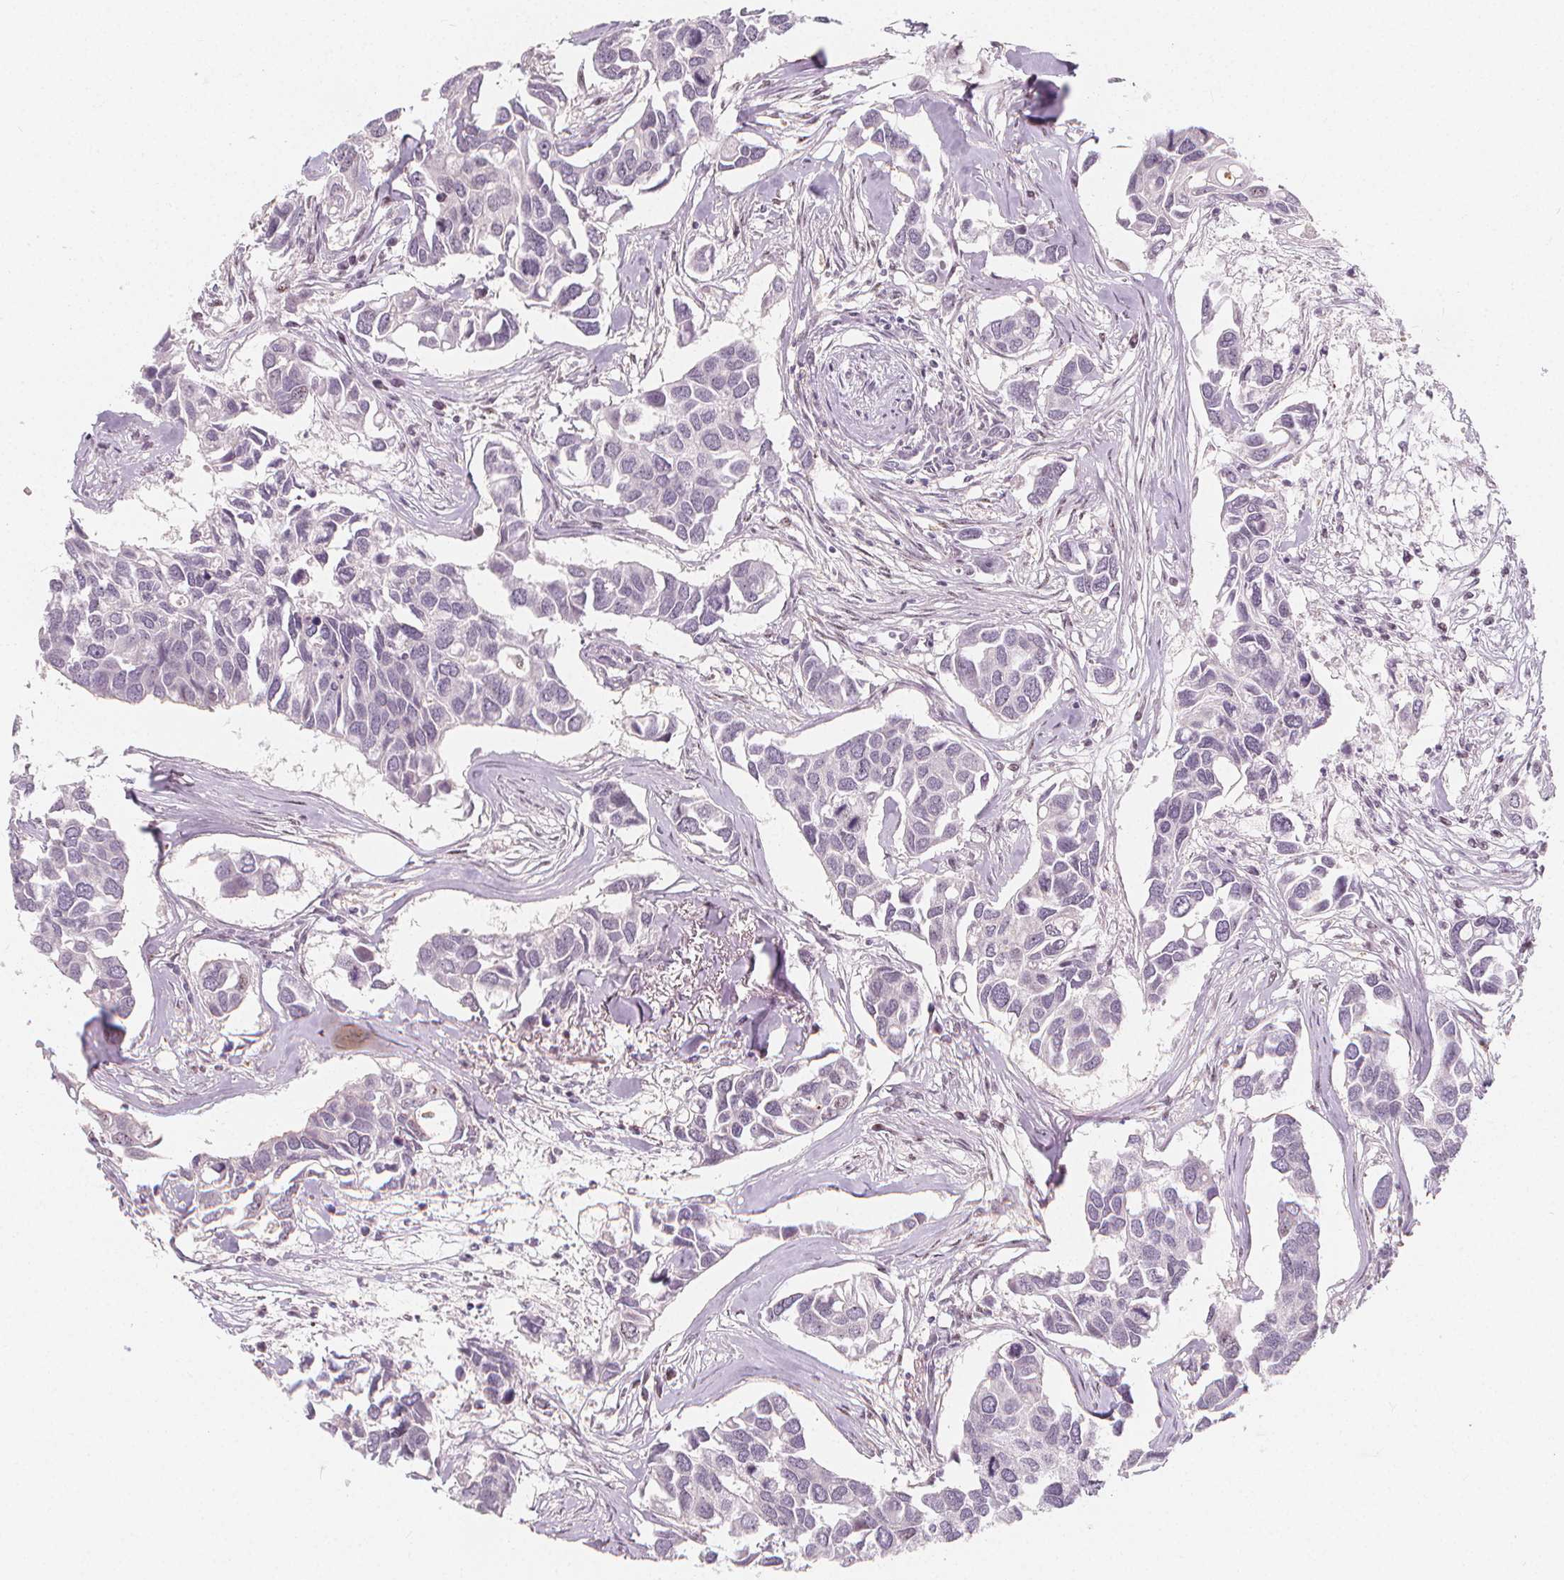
{"staining": {"intensity": "negative", "quantity": "none", "location": "none"}, "tissue": "breast cancer", "cell_type": "Tumor cells", "image_type": "cancer", "snomed": [{"axis": "morphology", "description": "Duct carcinoma"}, {"axis": "topography", "description": "Breast"}], "caption": "Breast cancer (infiltrating ductal carcinoma) stained for a protein using immunohistochemistry displays no staining tumor cells.", "gene": "DRC3", "patient": {"sex": "female", "age": 83}}